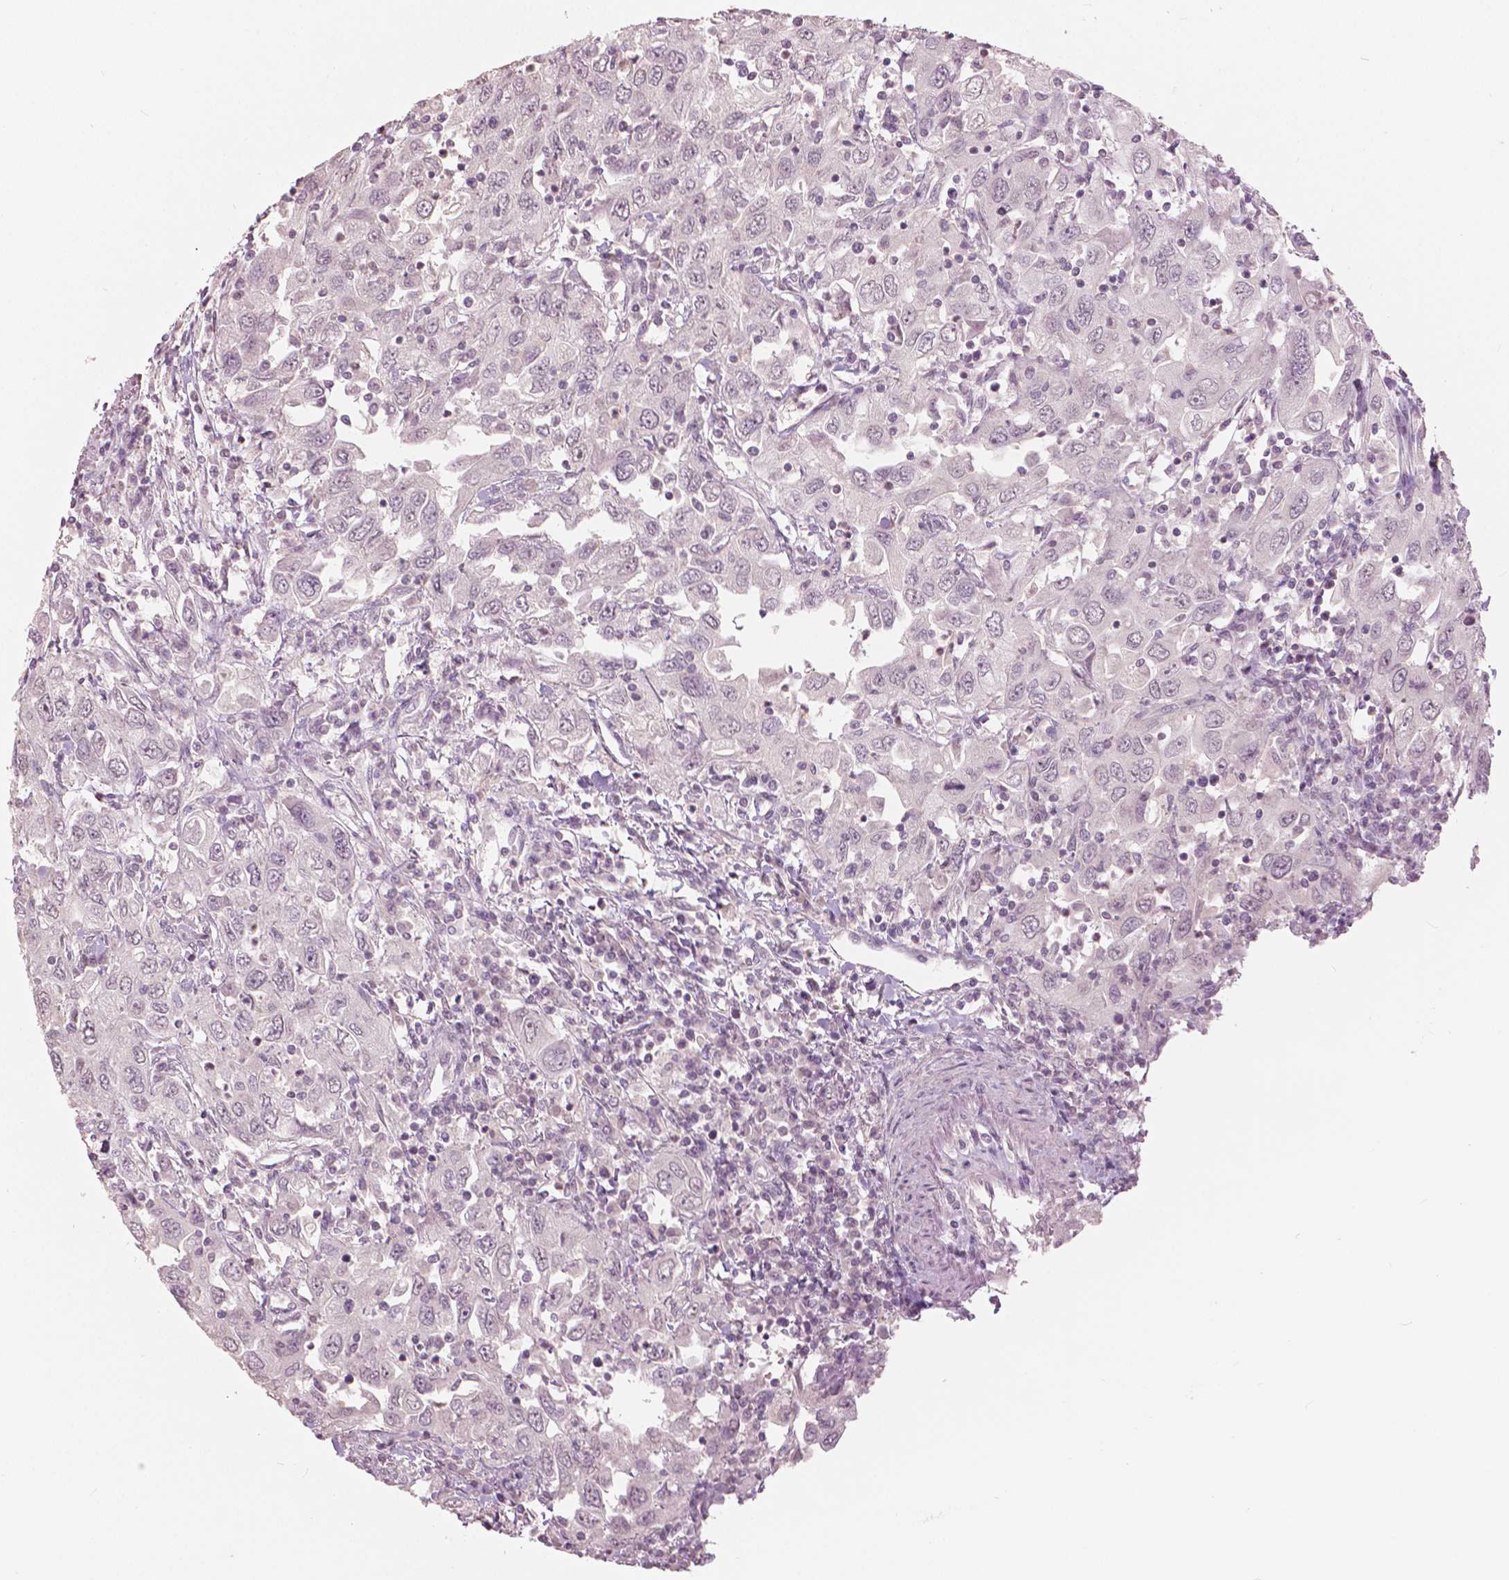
{"staining": {"intensity": "negative", "quantity": "none", "location": "none"}, "tissue": "urothelial cancer", "cell_type": "Tumor cells", "image_type": "cancer", "snomed": [{"axis": "morphology", "description": "Urothelial carcinoma, High grade"}, {"axis": "topography", "description": "Urinary bladder"}], "caption": "Immunohistochemistry (IHC) of human urothelial cancer shows no staining in tumor cells.", "gene": "NANOG", "patient": {"sex": "male", "age": 76}}